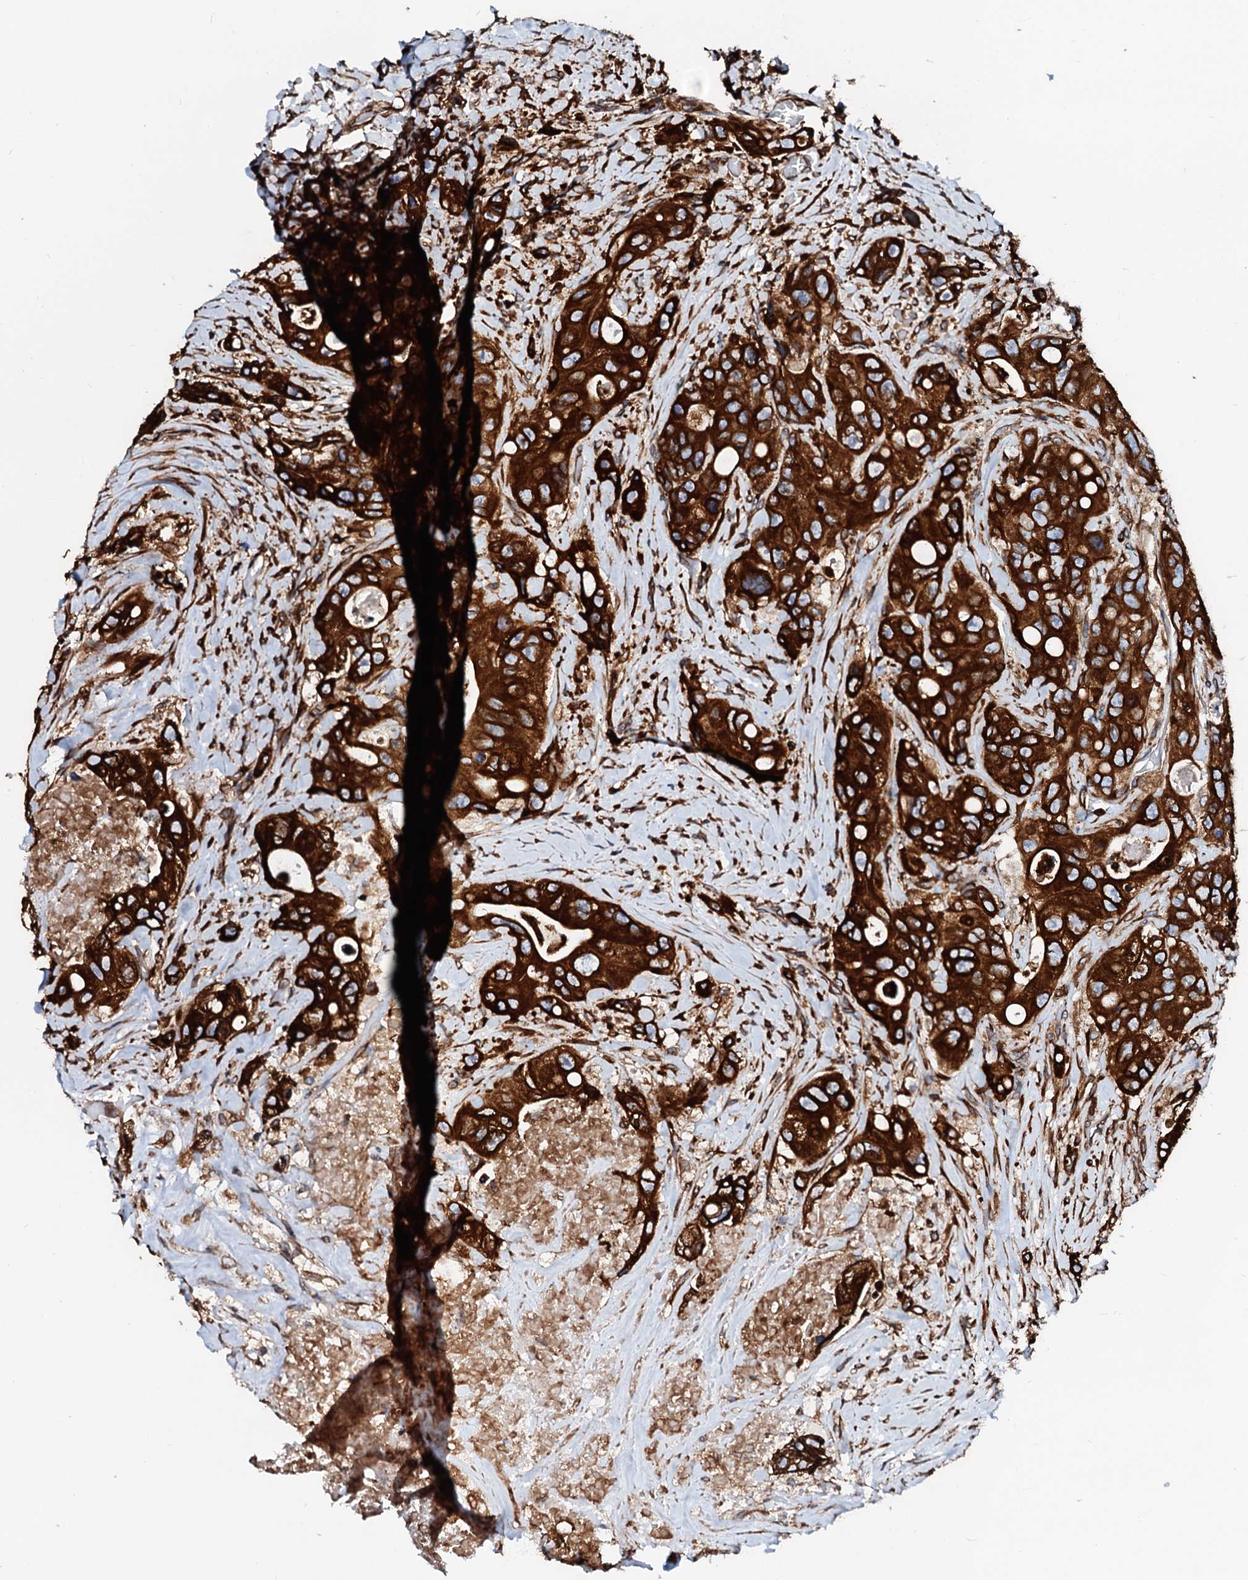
{"staining": {"intensity": "strong", "quantity": ">75%", "location": "cytoplasmic/membranous"}, "tissue": "colorectal cancer", "cell_type": "Tumor cells", "image_type": "cancer", "snomed": [{"axis": "morphology", "description": "Adenocarcinoma, NOS"}, {"axis": "topography", "description": "Colon"}], "caption": "Immunohistochemistry image of neoplastic tissue: human colorectal cancer stained using IHC demonstrates high levels of strong protein expression localized specifically in the cytoplasmic/membranous of tumor cells, appearing as a cytoplasmic/membranous brown color.", "gene": "DERL1", "patient": {"sex": "female", "age": 46}}